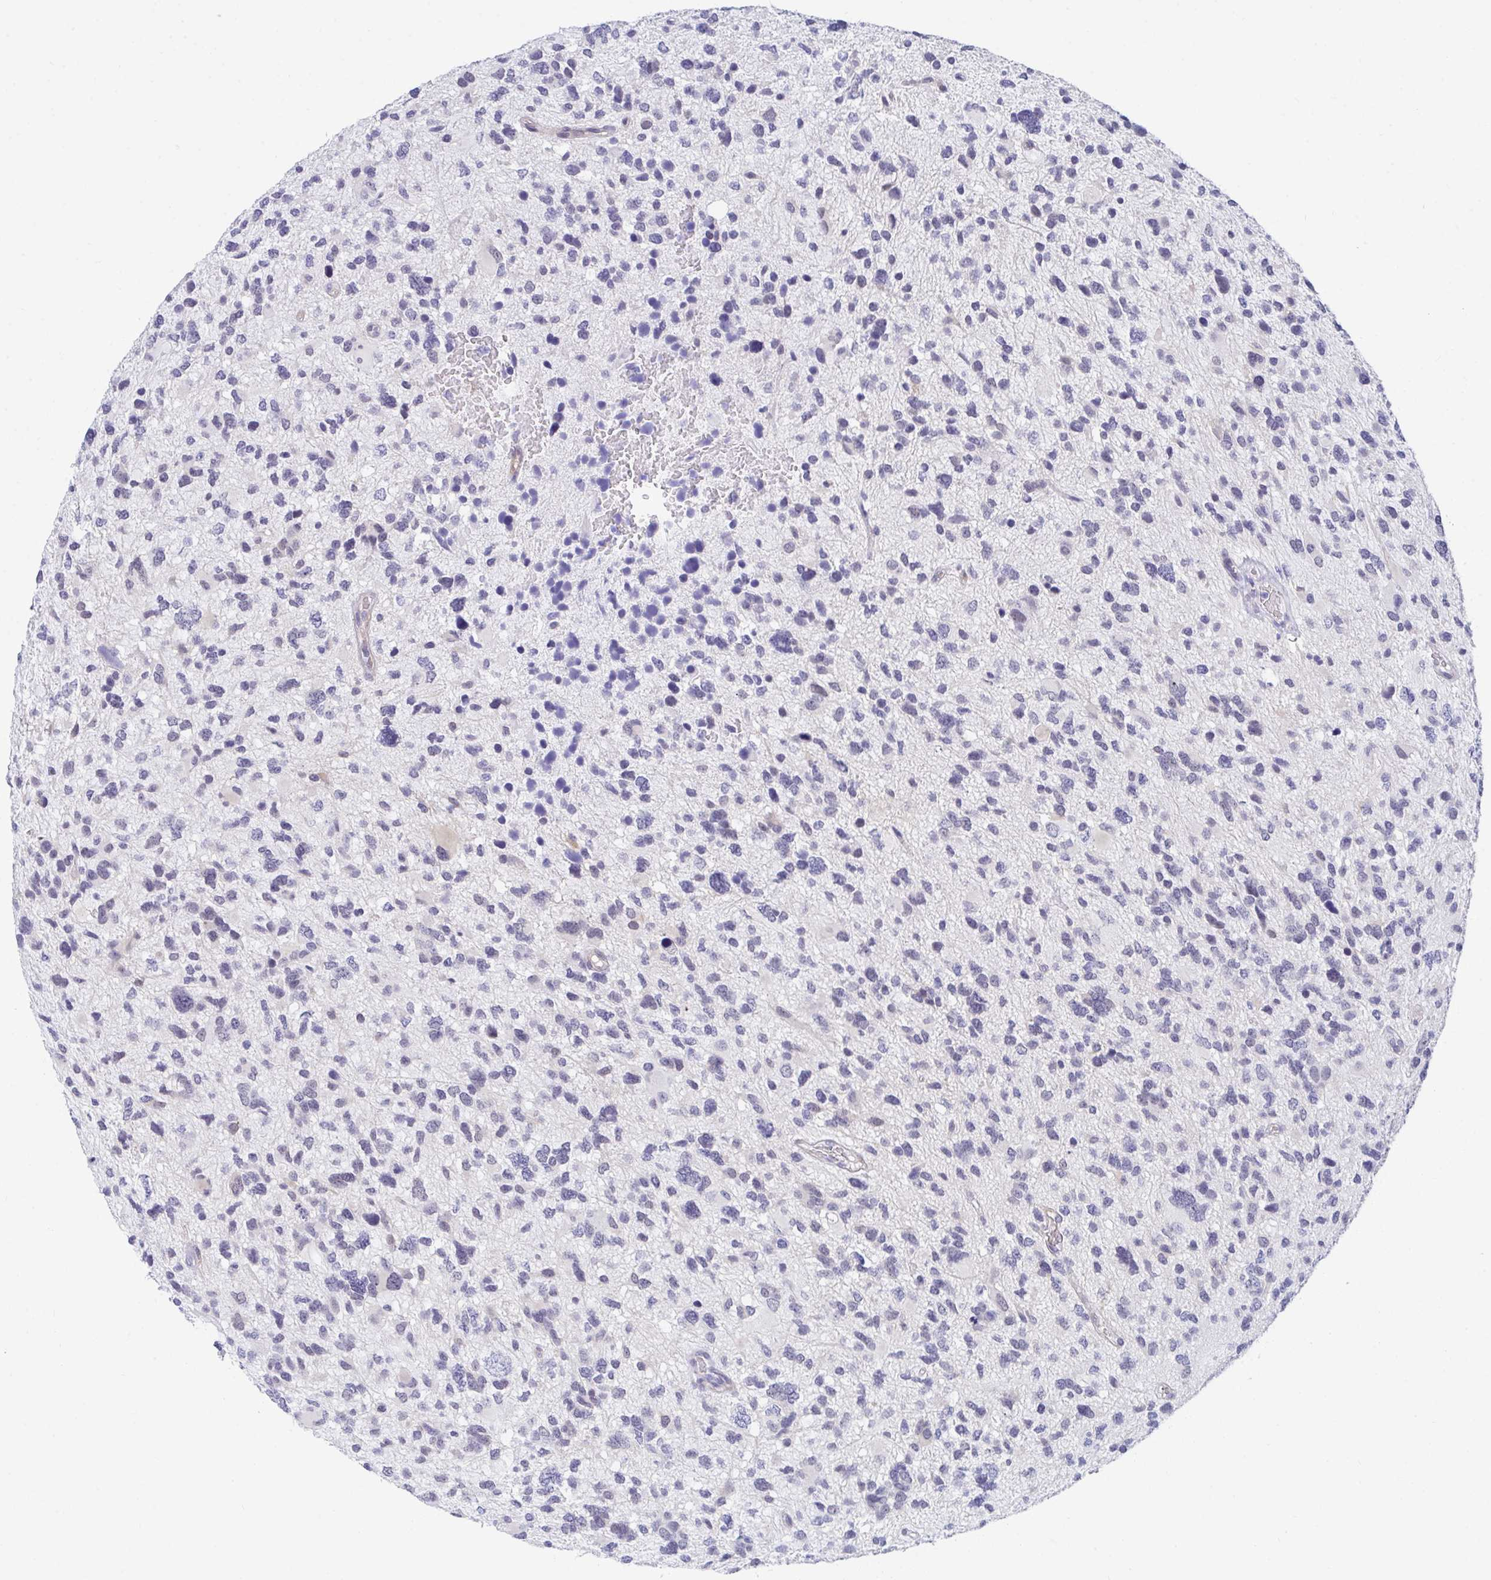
{"staining": {"intensity": "negative", "quantity": "none", "location": "none"}, "tissue": "glioma", "cell_type": "Tumor cells", "image_type": "cancer", "snomed": [{"axis": "morphology", "description": "Glioma, malignant, High grade"}, {"axis": "topography", "description": "Brain"}], "caption": "DAB immunohistochemical staining of high-grade glioma (malignant) demonstrates no significant expression in tumor cells.", "gene": "DAOA", "patient": {"sex": "female", "age": 11}}